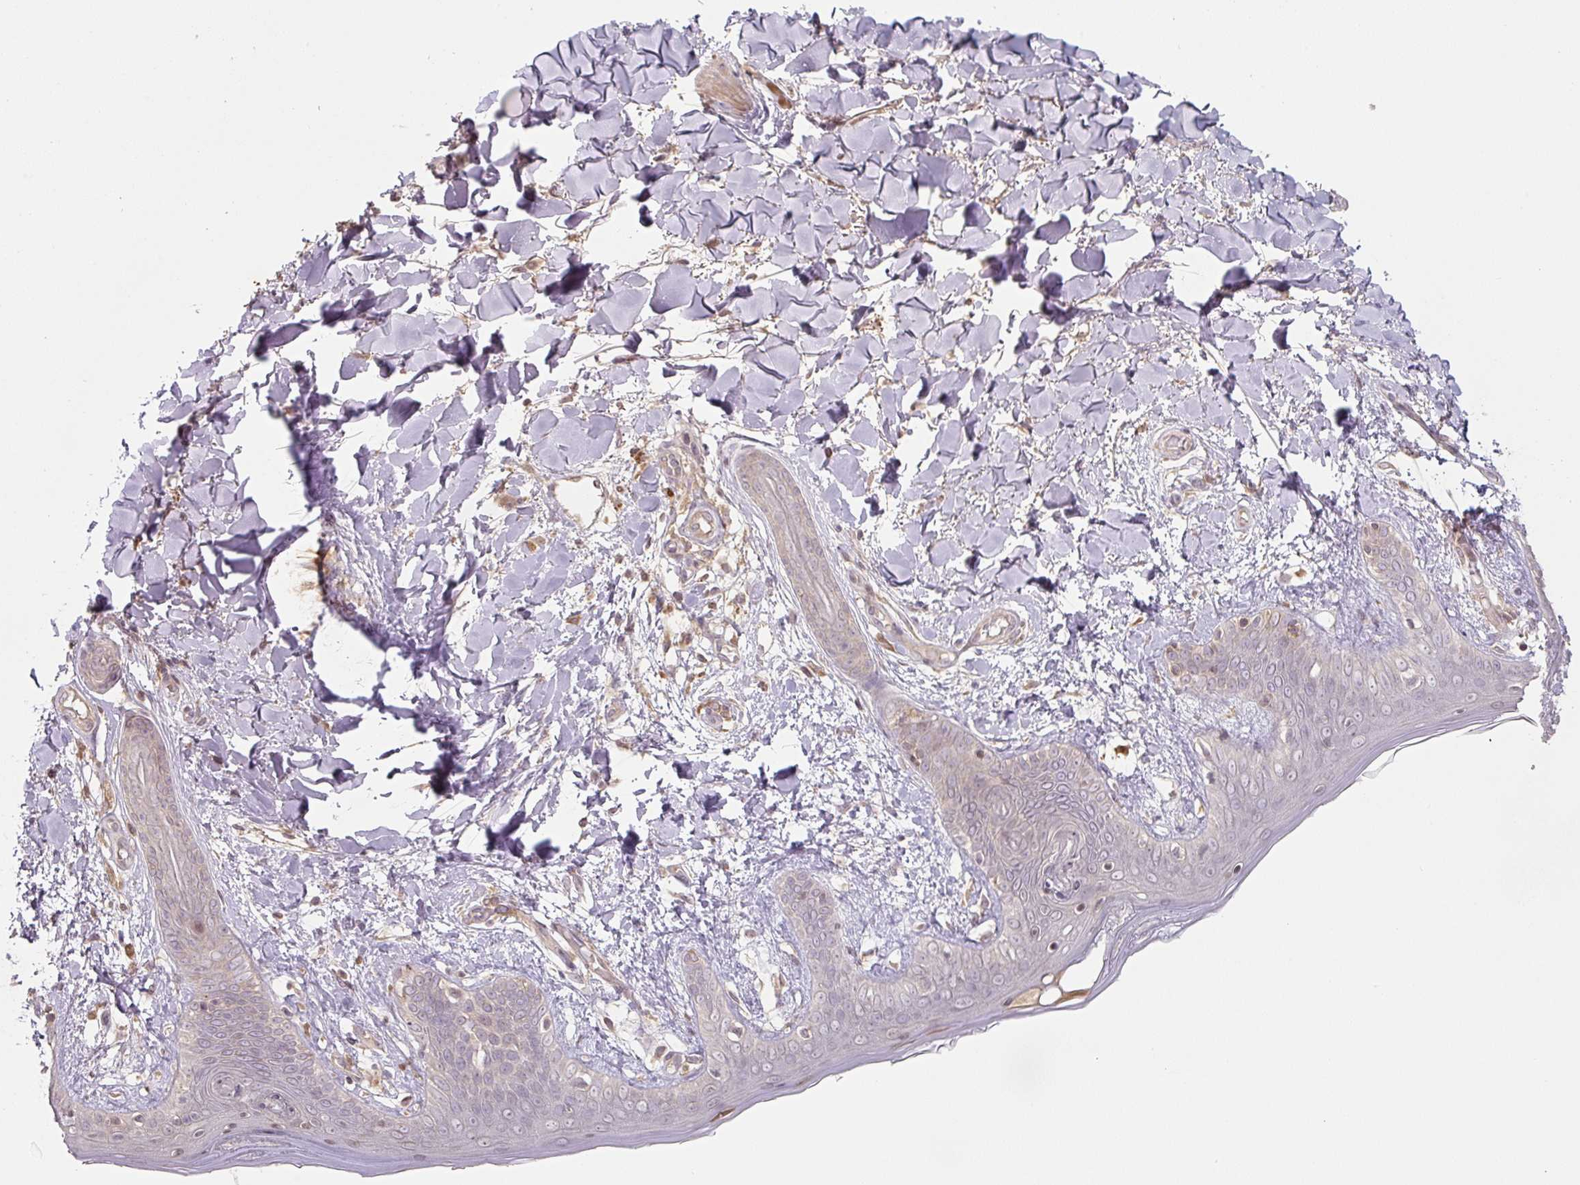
{"staining": {"intensity": "weak", "quantity": "<25%", "location": "cytoplasmic/membranous"}, "tissue": "skin", "cell_type": "Fibroblasts", "image_type": "normal", "snomed": [{"axis": "morphology", "description": "Normal tissue, NOS"}, {"axis": "topography", "description": "Skin"}], "caption": "Histopathology image shows no significant protein positivity in fibroblasts of benign skin.", "gene": "C2orf73", "patient": {"sex": "female", "age": 34}}